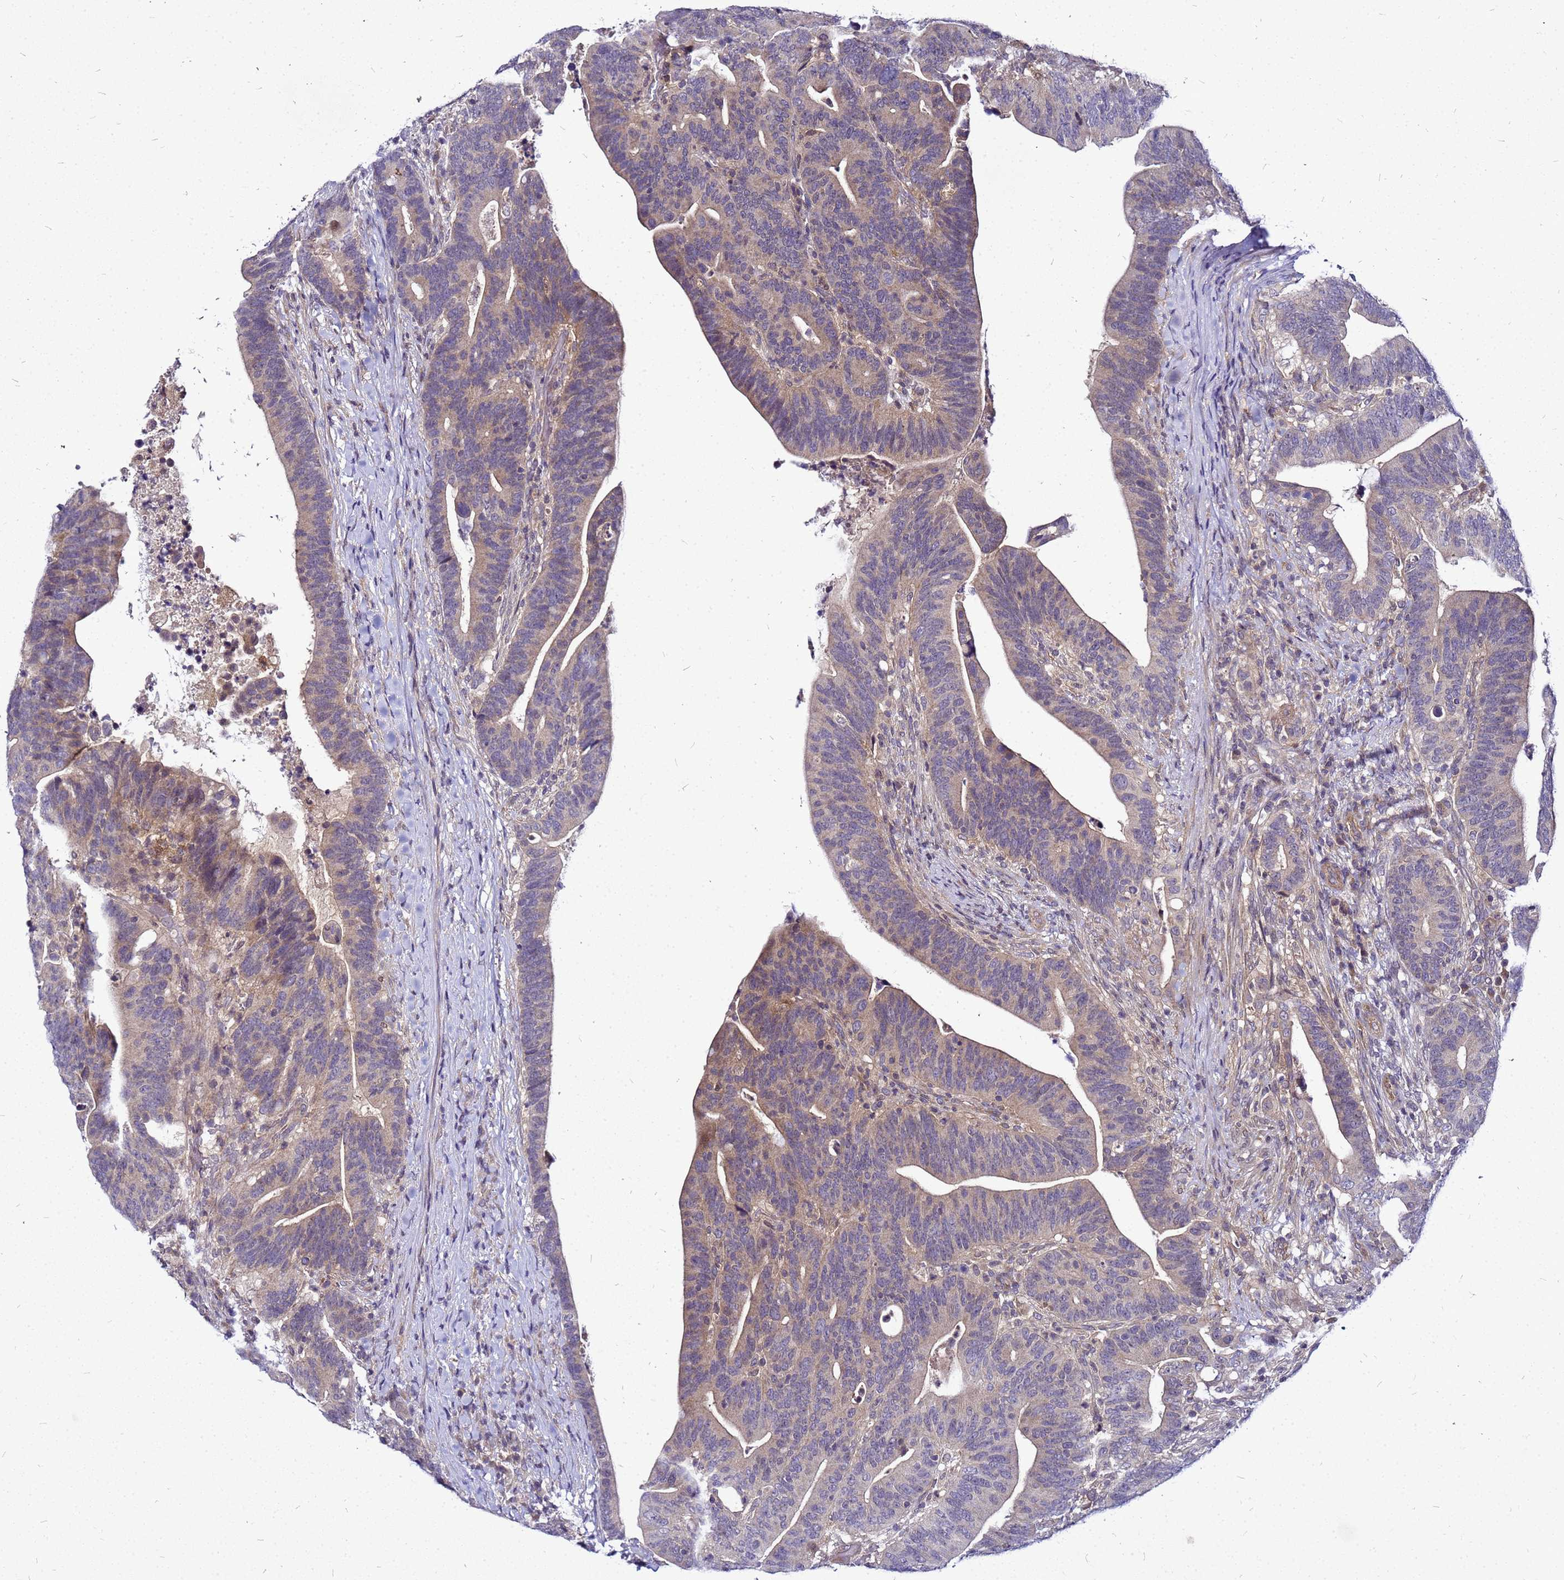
{"staining": {"intensity": "negative", "quantity": "none", "location": "none"}, "tissue": "colorectal cancer", "cell_type": "Tumor cells", "image_type": "cancer", "snomed": [{"axis": "morphology", "description": "Adenocarcinoma, NOS"}, {"axis": "topography", "description": "Colon"}], "caption": "High power microscopy histopathology image of an immunohistochemistry (IHC) histopathology image of colorectal cancer, revealing no significant staining in tumor cells.", "gene": "SAT1", "patient": {"sex": "female", "age": 66}}